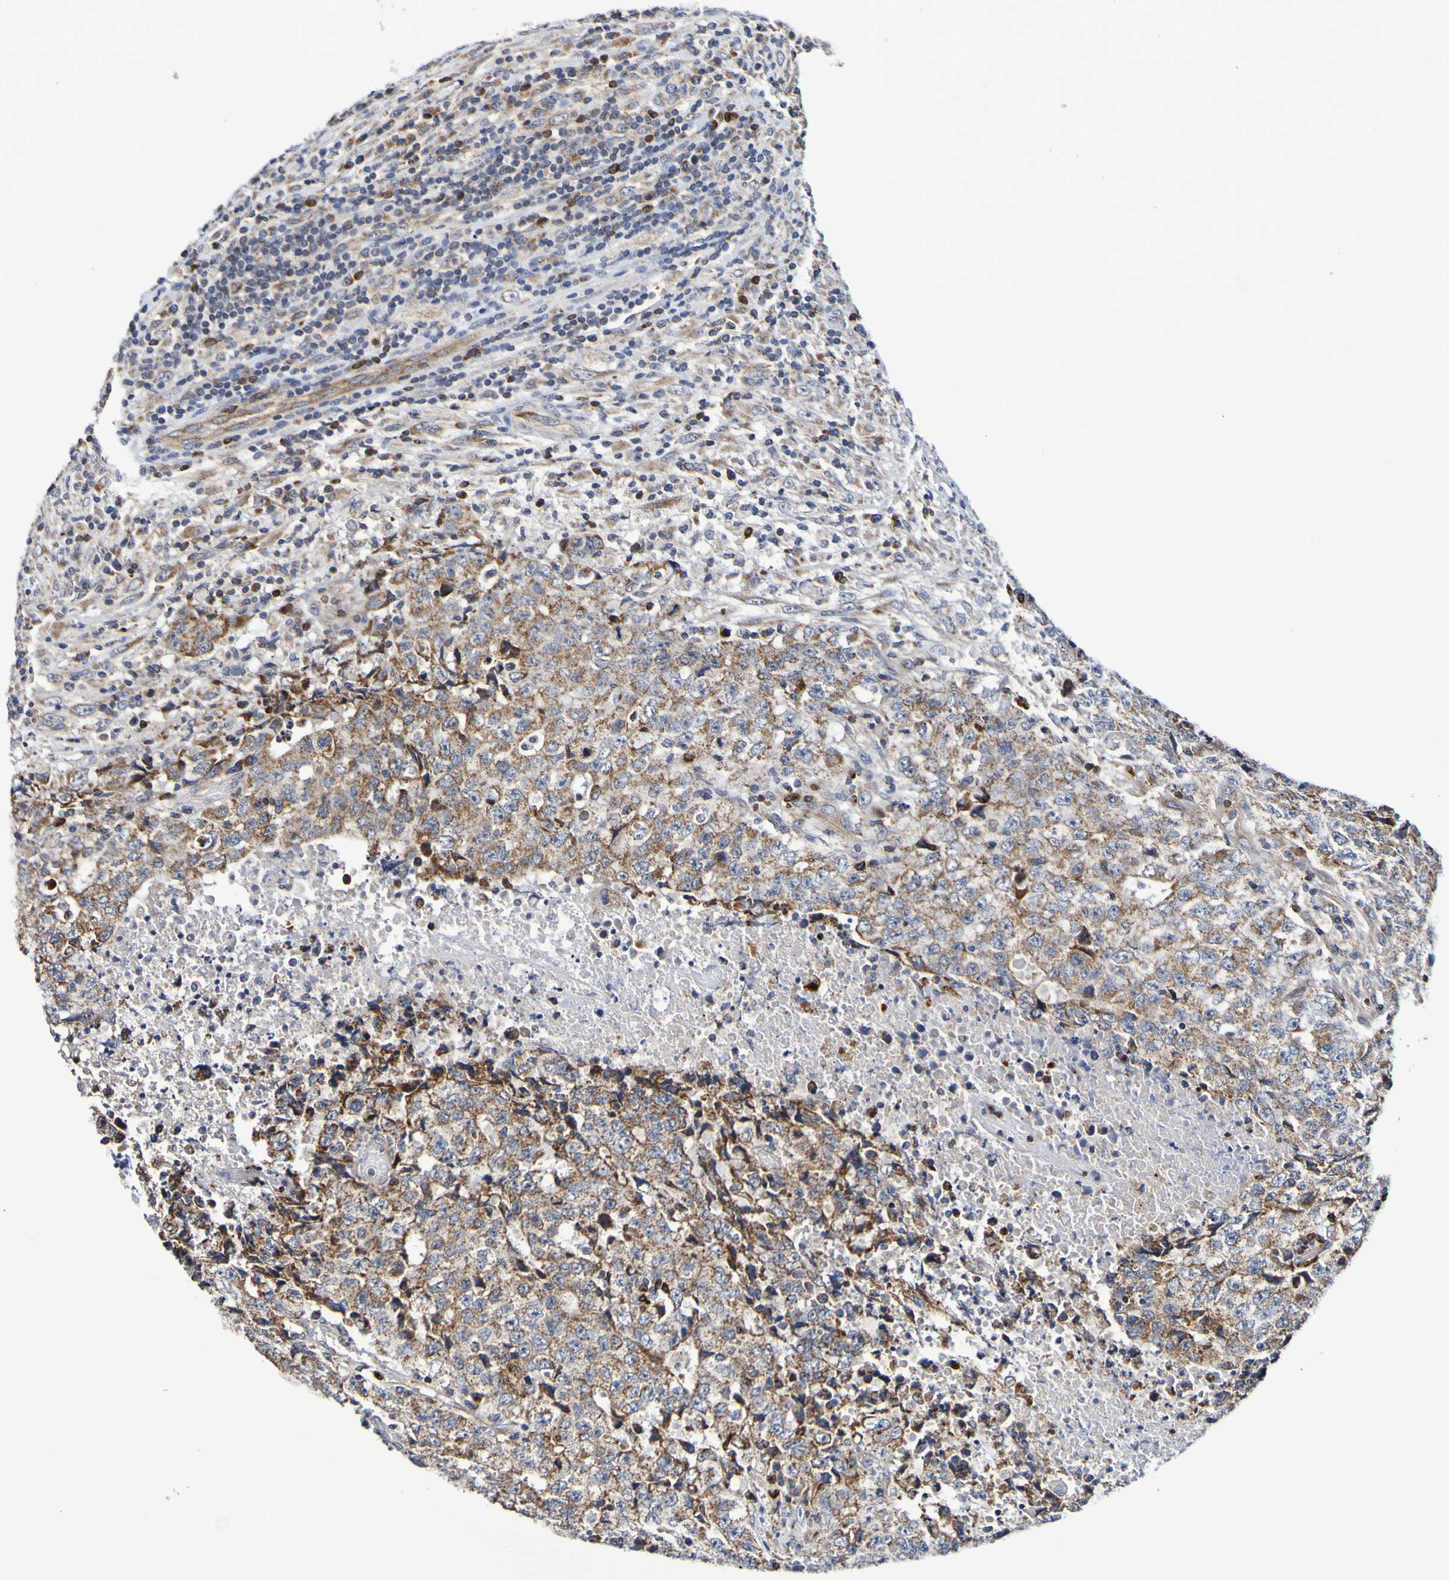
{"staining": {"intensity": "moderate", "quantity": ">75%", "location": "cytoplasmic/membranous"}, "tissue": "testis cancer", "cell_type": "Tumor cells", "image_type": "cancer", "snomed": [{"axis": "morphology", "description": "Necrosis, NOS"}, {"axis": "morphology", "description": "Carcinoma, Embryonal, NOS"}, {"axis": "topography", "description": "Testis"}], "caption": "Immunohistochemistry (DAB (3,3'-diaminobenzidine)) staining of testis embryonal carcinoma demonstrates moderate cytoplasmic/membranous protein expression in about >75% of tumor cells.", "gene": "GJB1", "patient": {"sex": "male", "age": 19}}